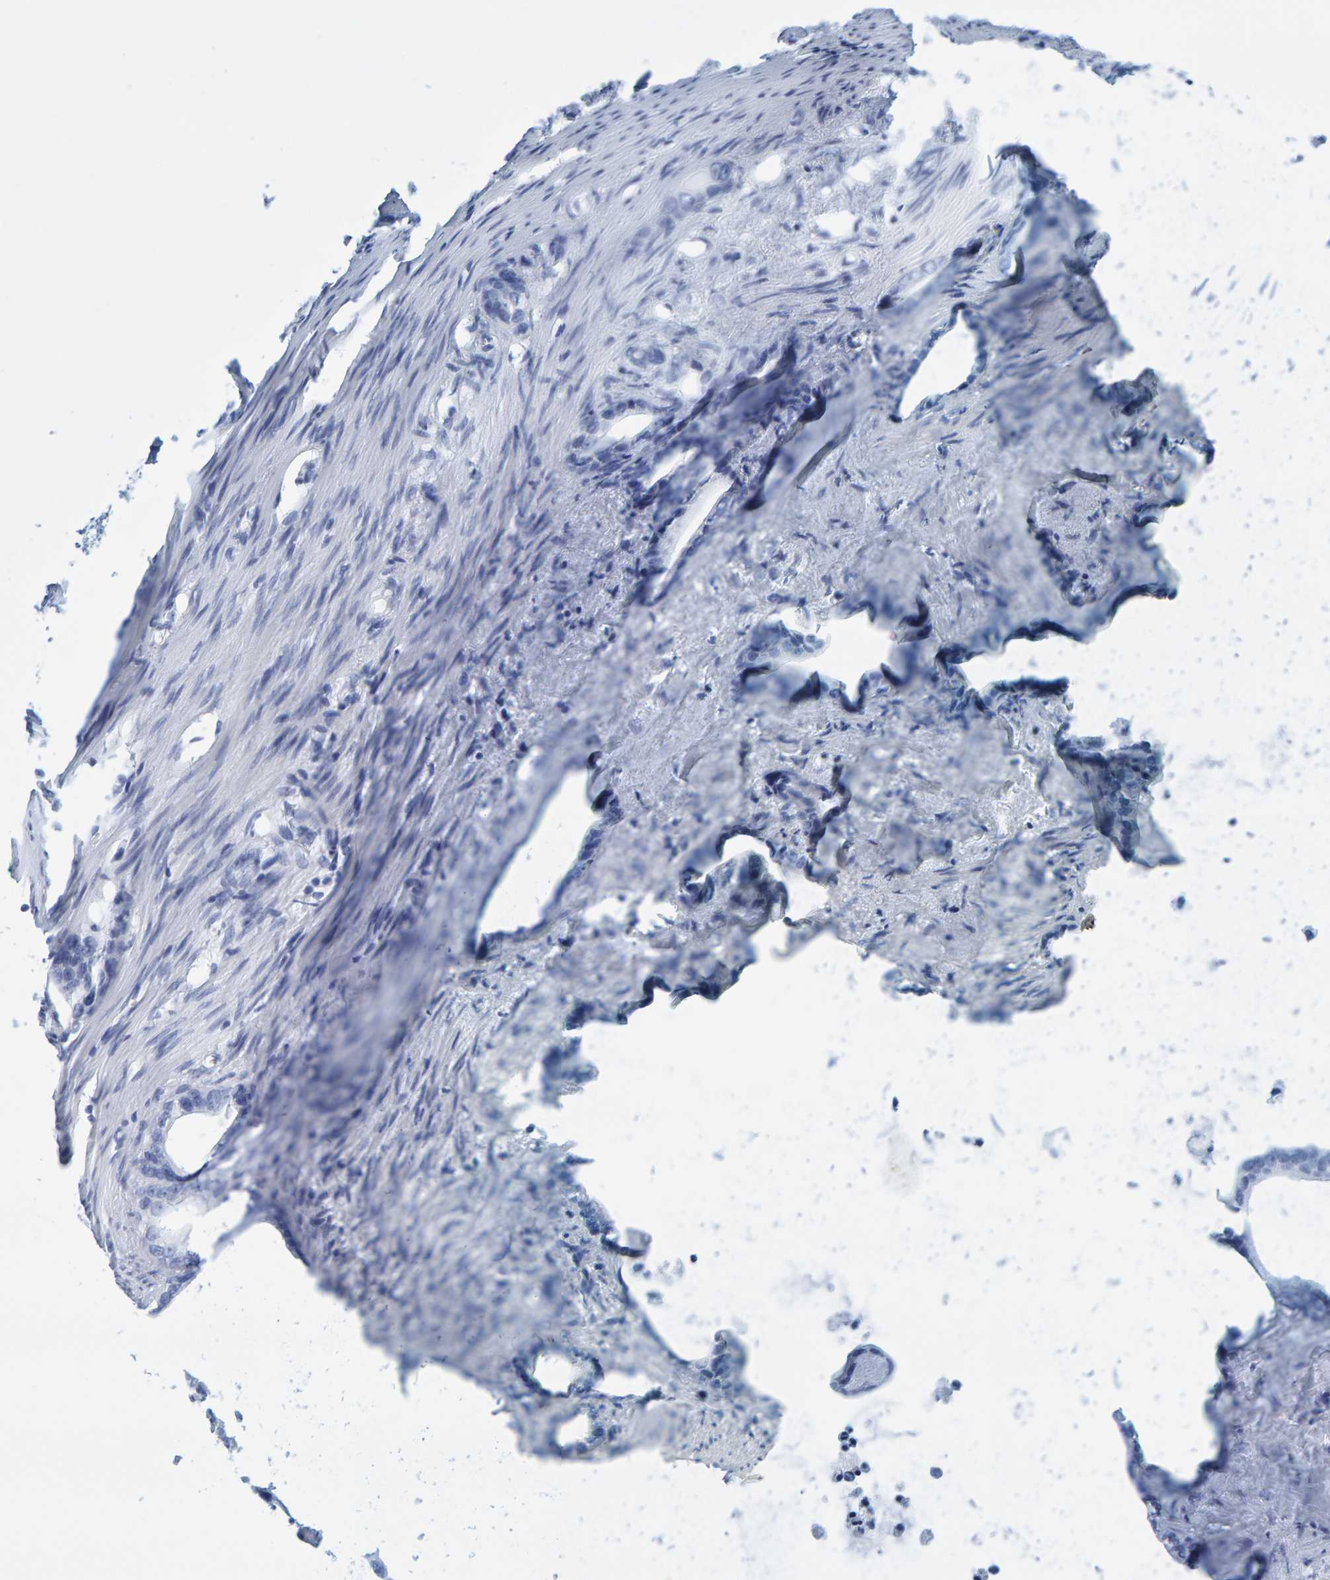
{"staining": {"intensity": "negative", "quantity": "none", "location": "none"}, "tissue": "stomach cancer", "cell_type": "Tumor cells", "image_type": "cancer", "snomed": [{"axis": "morphology", "description": "Adenocarcinoma, NOS"}, {"axis": "topography", "description": "Stomach"}], "caption": "Immunohistochemical staining of stomach cancer demonstrates no significant positivity in tumor cells. Brightfield microscopy of IHC stained with DAB (3,3'-diaminobenzidine) (brown) and hematoxylin (blue), captured at high magnification.", "gene": "SFTPC", "patient": {"sex": "female", "age": 75}}